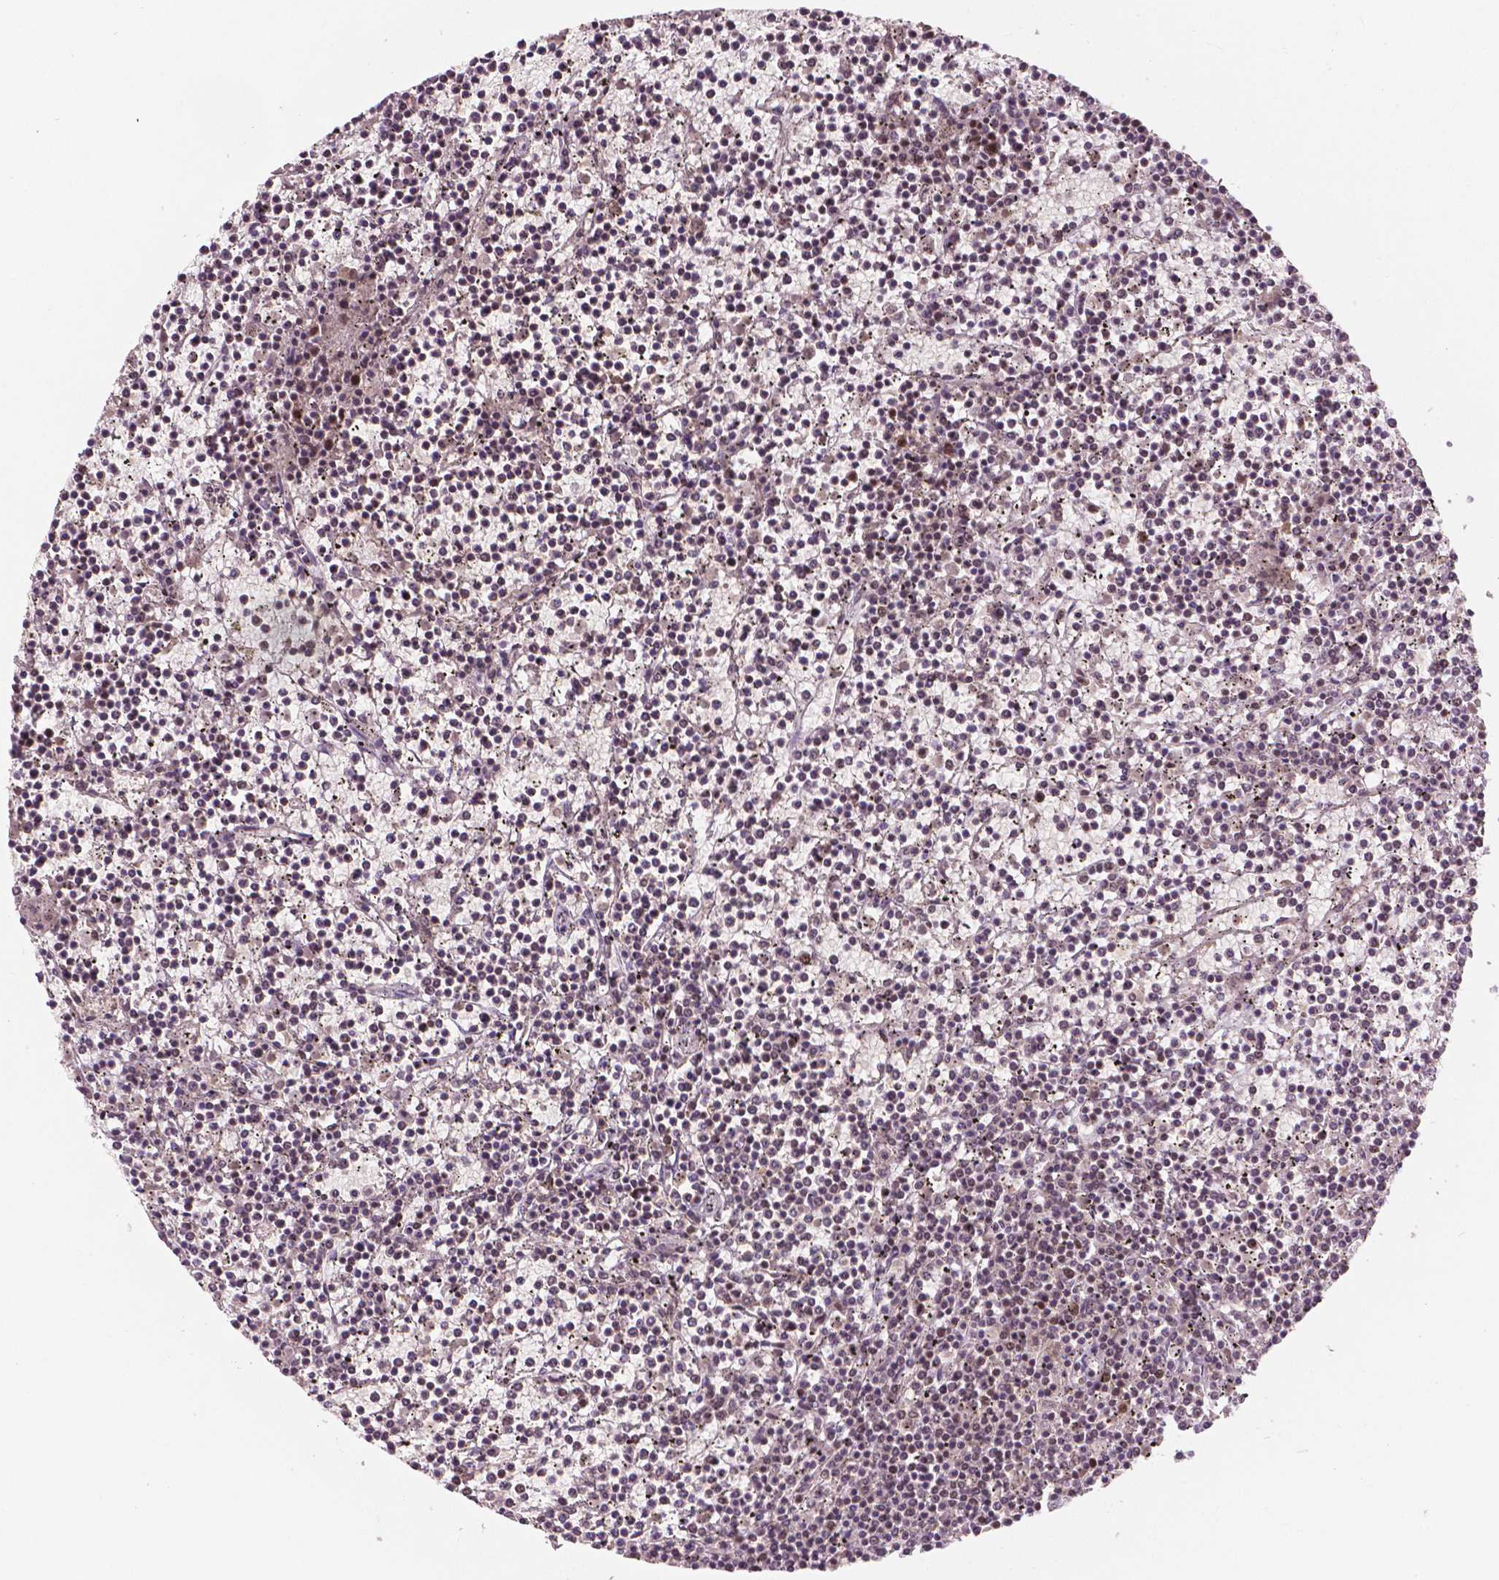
{"staining": {"intensity": "weak", "quantity": "25%-75%", "location": "nuclear"}, "tissue": "lymphoma", "cell_type": "Tumor cells", "image_type": "cancer", "snomed": [{"axis": "morphology", "description": "Malignant lymphoma, non-Hodgkin's type, Low grade"}, {"axis": "topography", "description": "Spleen"}], "caption": "Immunohistochemical staining of lymphoma reveals weak nuclear protein positivity in approximately 25%-75% of tumor cells. Using DAB (brown) and hematoxylin (blue) stains, captured at high magnification using brightfield microscopy.", "gene": "NSD2", "patient": {"sex": "female", "age": 19}}